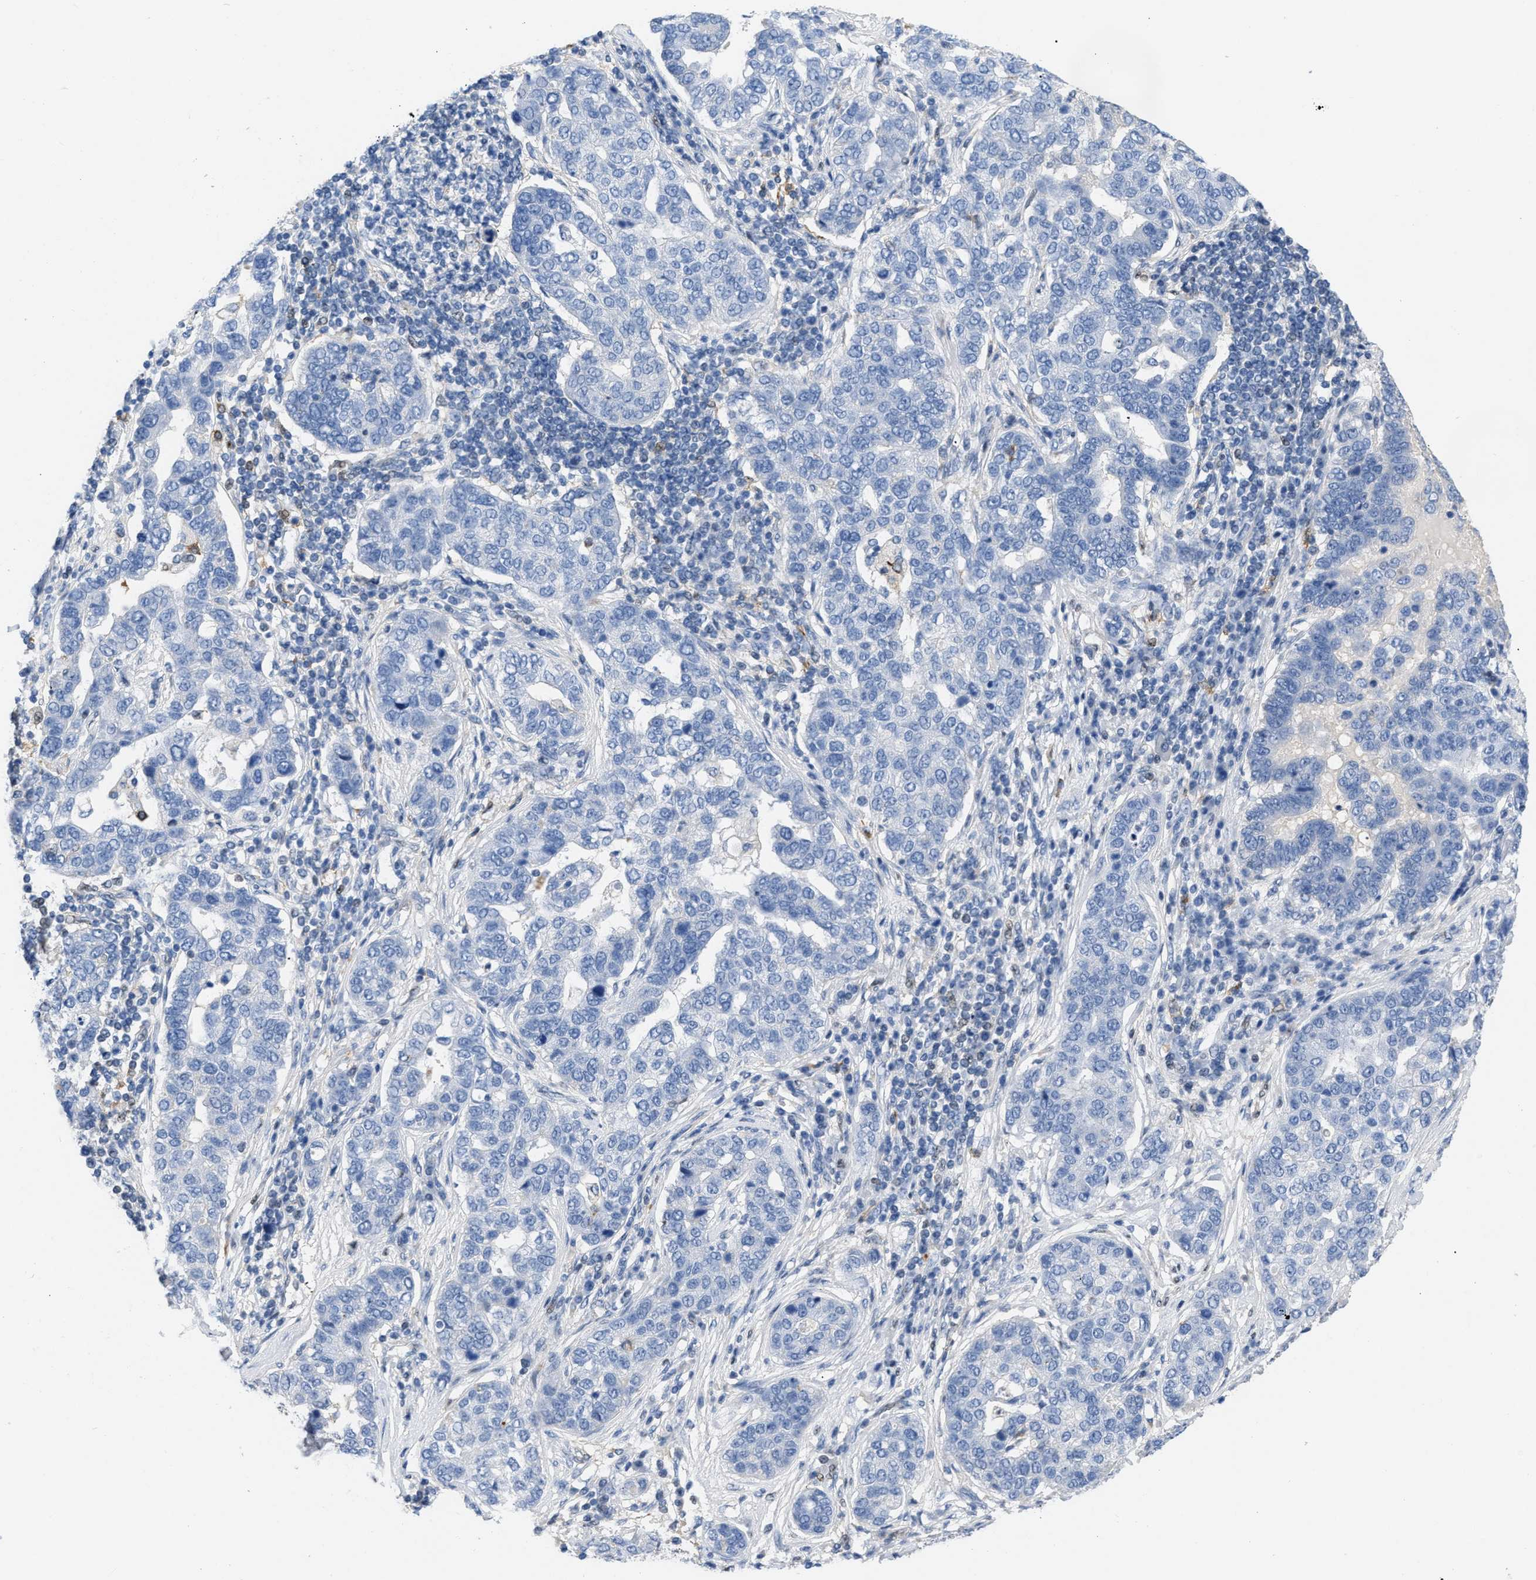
{"staining": {"intensity": "negative", "quantity": "none", "location": "none"}, "tissue": "pancreatic cancer", "cell_type": "Tumor cells", "image_type": "cancer", "snomed": [{"axis": "morphology", "description": "Adenocarcinoma, NOS"}, {"axis": "topography", "description": "Pancreas"}], "caption": "A high-resolution image shows immunohistochemistry (IHC) staining of pancreatic cancer (adenocarcinoma), which reveals no significant staining in tumor cells.", "gene": "BOLL", "patient": {"sex": "female", "age": 61}}